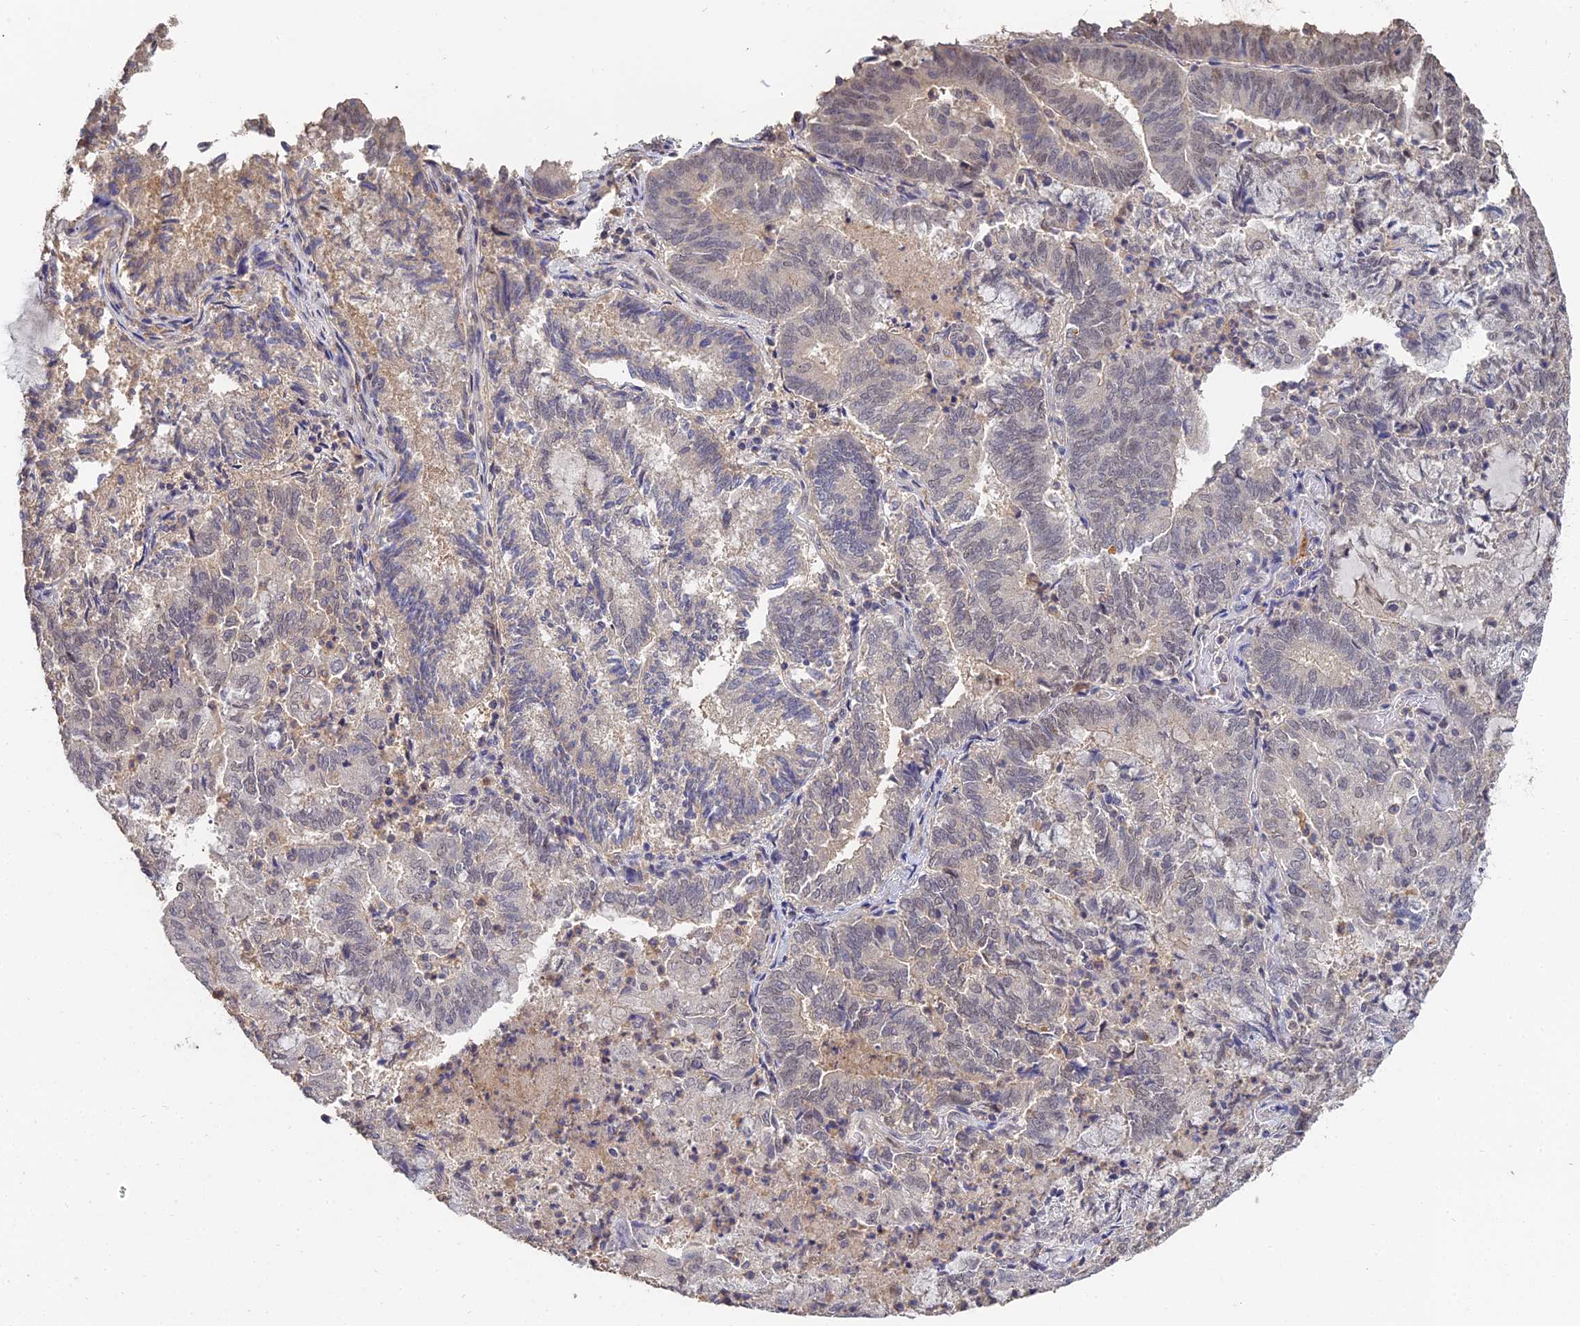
{"staining": {"intensity": "weak", "quantity": "25%-75%", "location": "nuclear"}, "tissue": "endometrial cancer", "cell_type": "Tumor cells", "image_type": "cancer", "snomed": [{"axis": "morphology", "description": "Adenocarcinoma, NOS"}, {"axis": "topography", "description": "Endometrium"}], "caption": "Adenocarcinoma (endometrial) stained for a protein (brown) demonstrates weak nuclear positive expression in about 25%-75% of tumor cells.", "gene": "LSM5", "patient": {"sex": "female", "age": 80}}